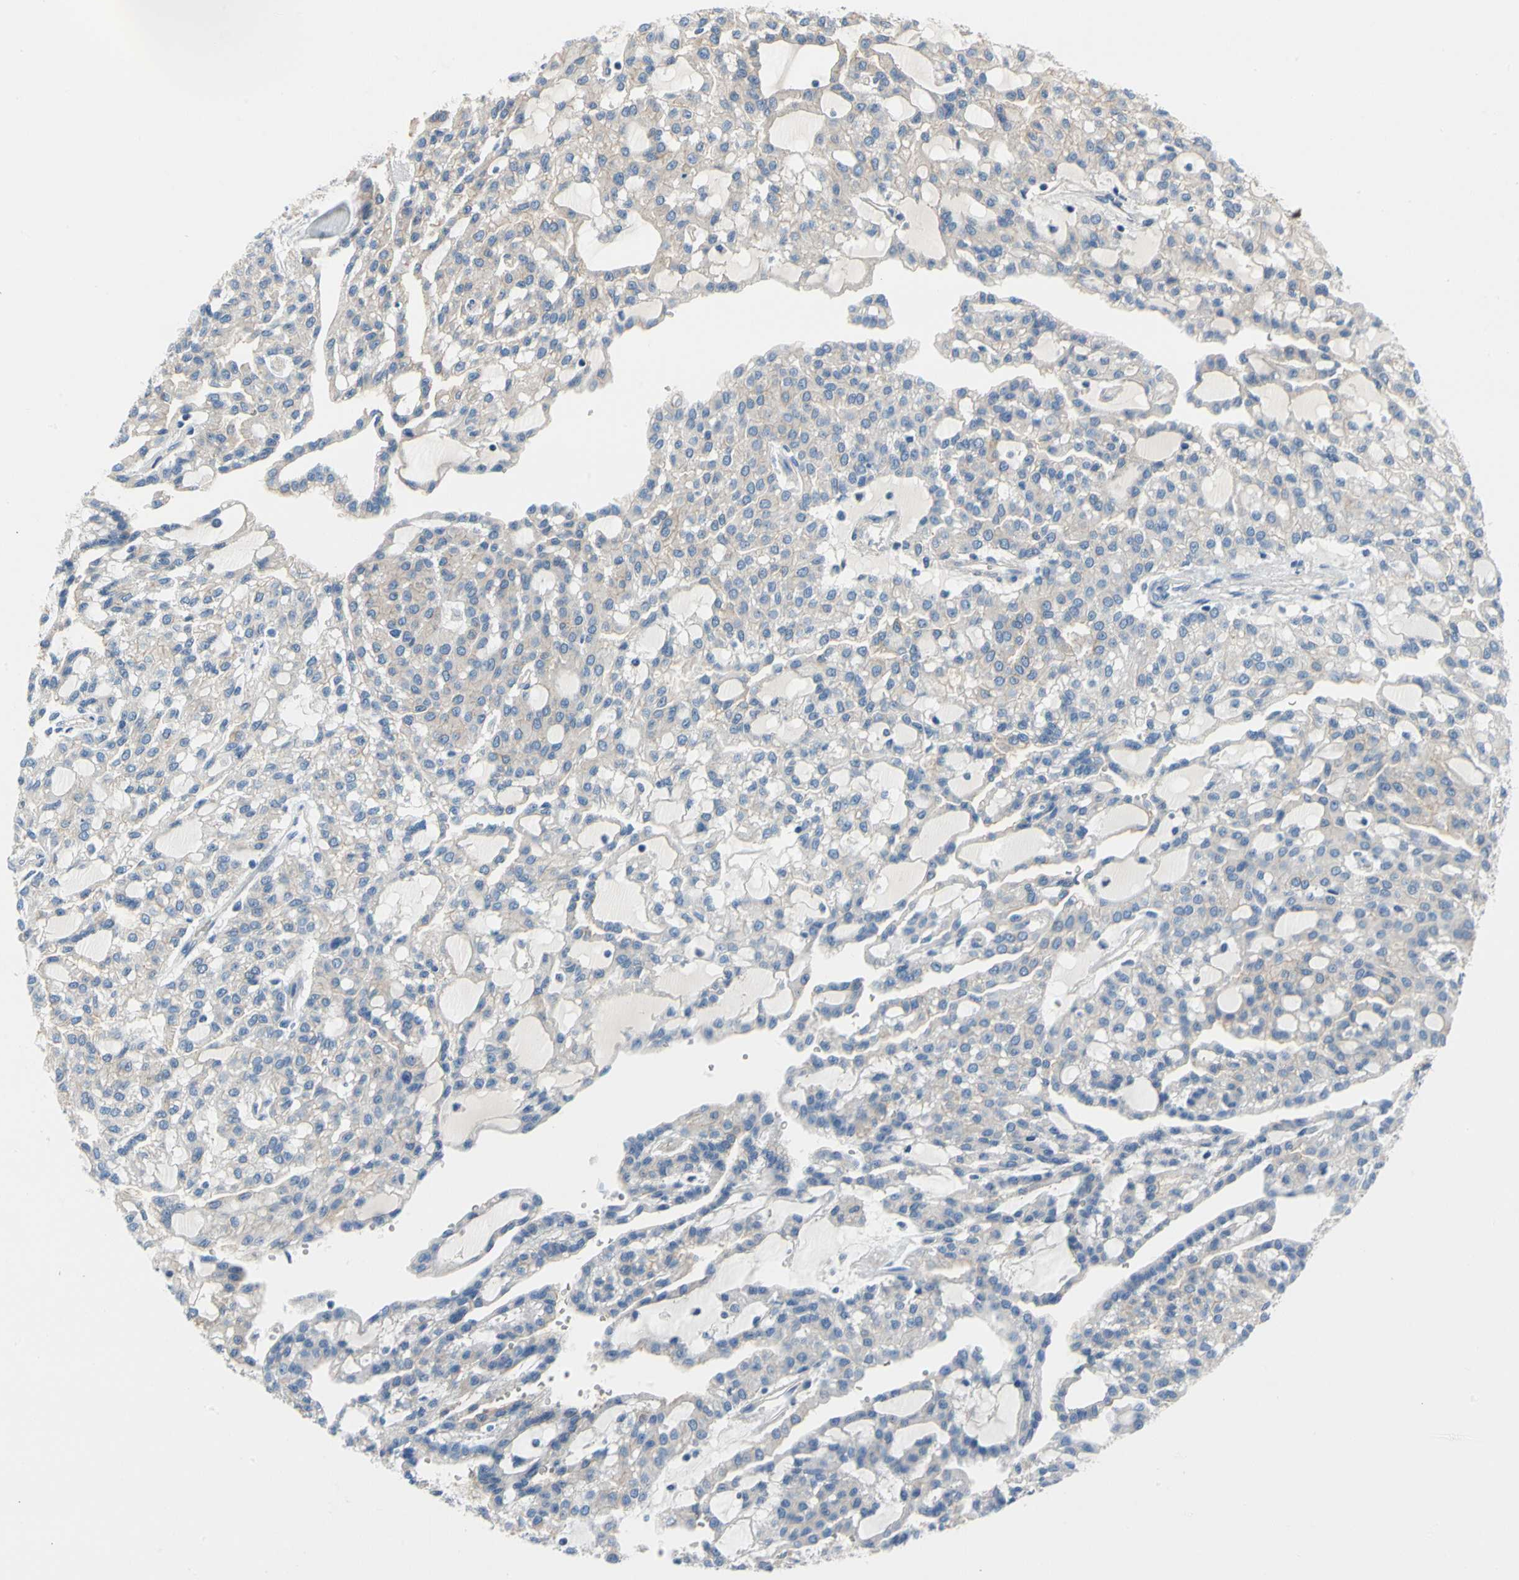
{"staining": {"intensity": "weak", "quantity": "25%-75%", "location": "cytoplasmic/membranous"}, "tissue": "renal cancer", "cell_type": "Tumor cells", "image_type": "cancer", "snomed": [{"axis": "morphology", "description": "Adenocarcinoma, NOS"}, {"axis": "topography", "description": "Kidney"}], "caption": "Weak cytoplasmic/membranous protein staining is present in approximately 25%-75% of tumor cells in adenocarcinoma (renal). The protein of interest is stained brown, and the nuclei are stained in blue (DAB IHC with brightfield microscopy, high magnification).", "gene": "CA14", "patient": {"sex": "male", "age": 63}}